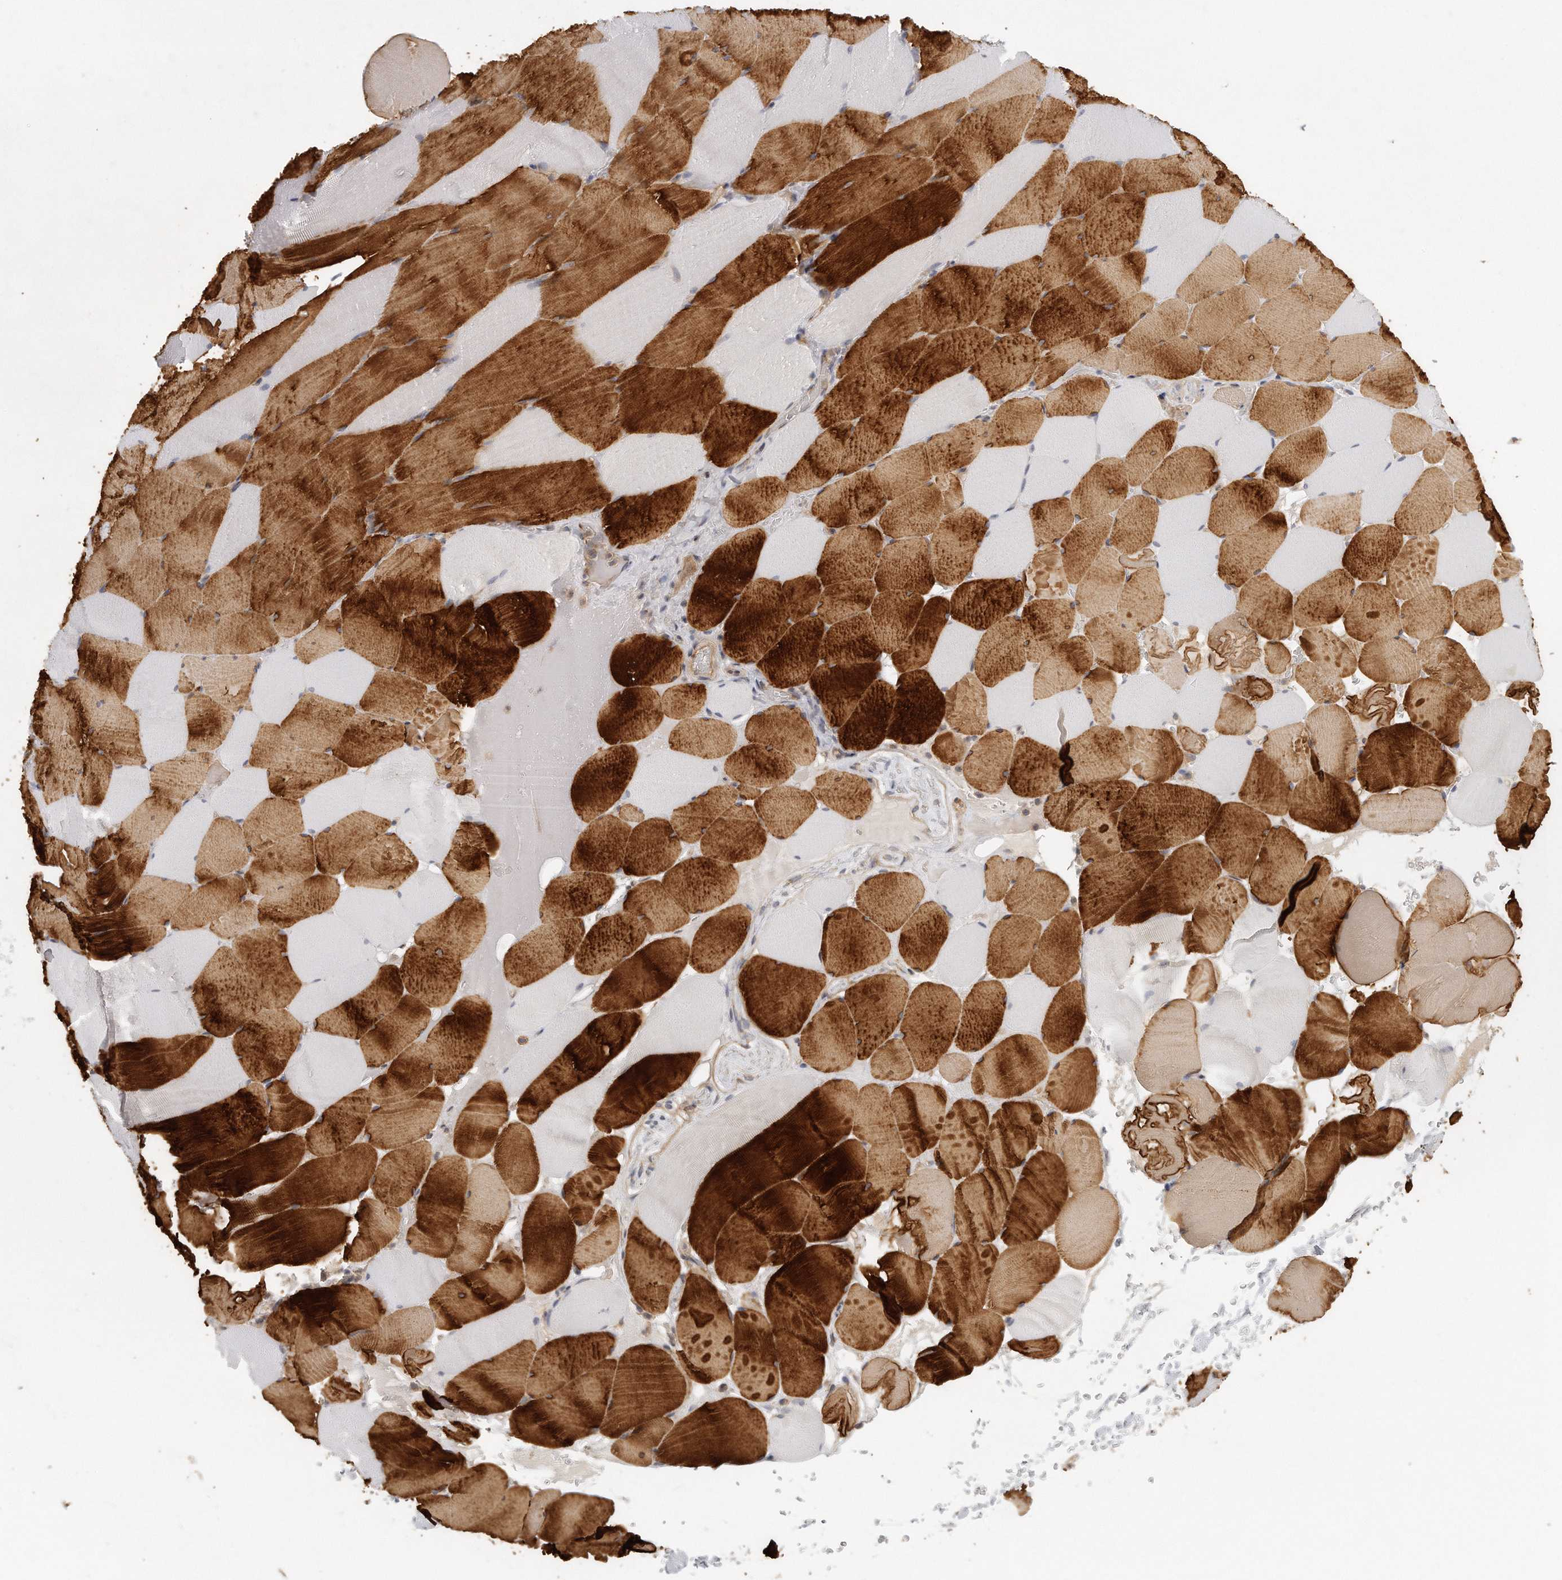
{"staining": {"intensity": "strong", "quantity": "25%-75%", "location": "cytoplasmic/membranous"}, "tissue": "skeletal muscle", "cell_type": "Myocytes", "image_type": "normal", "snomed": [{"axis": "morphology", "description": "Normal tissue, NOS"}, {"axis": "topography", "description": "Skeletal muscle"}], "caption": "Myocytes demonstrate high levels of strong cytoplasmic/membranous expression in about 25%-75% of cells in unremarkable human skeletal muscle. The staining was performed using DAB to visualize the protein expression in brown, while the nuclei were stained in blue with hematoxylin (Magnification: 20x).", "gene": "MTERF4", "patient": {"sex": "male", "age": 62}}